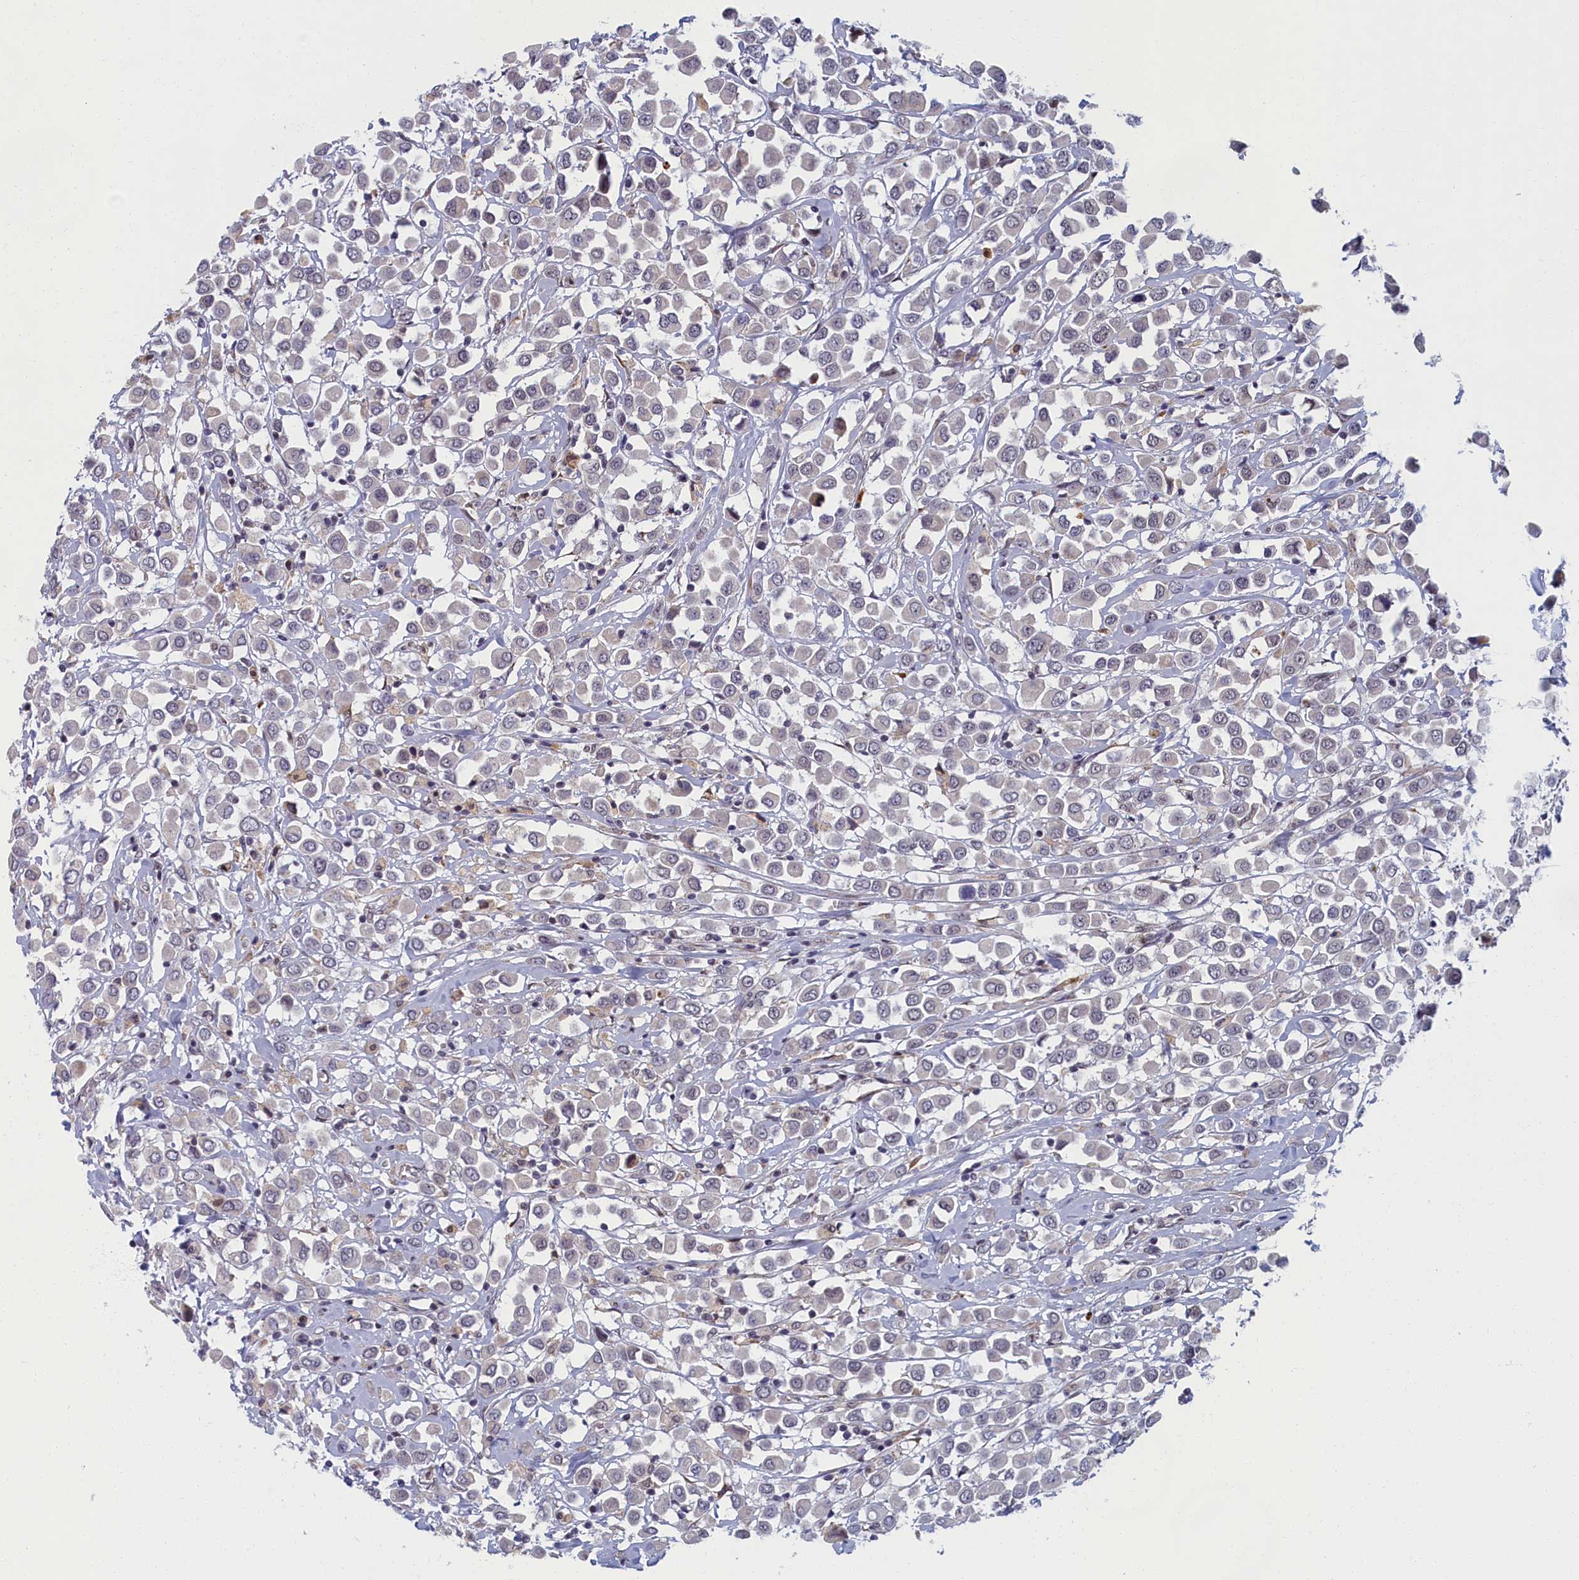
{"staining": {"intensity": "negative", "quantity": "none", "location": "none"}, "tissue": "breast cancer", "cell_type": "Tumor cells", "image_type": "cancer", "snomed": [{"axis": "morphology", "description": "Duct carcinoma"}, {"axis": "topography", "description": "Breast"}], "caption": "Breast cancer (invasive ductal carcinoma) was stained to show a protein in brown. There is no significant expression in tumor cells.", "gene": "DNAJC17", "patient": {"sex": "female", "age": 61}}